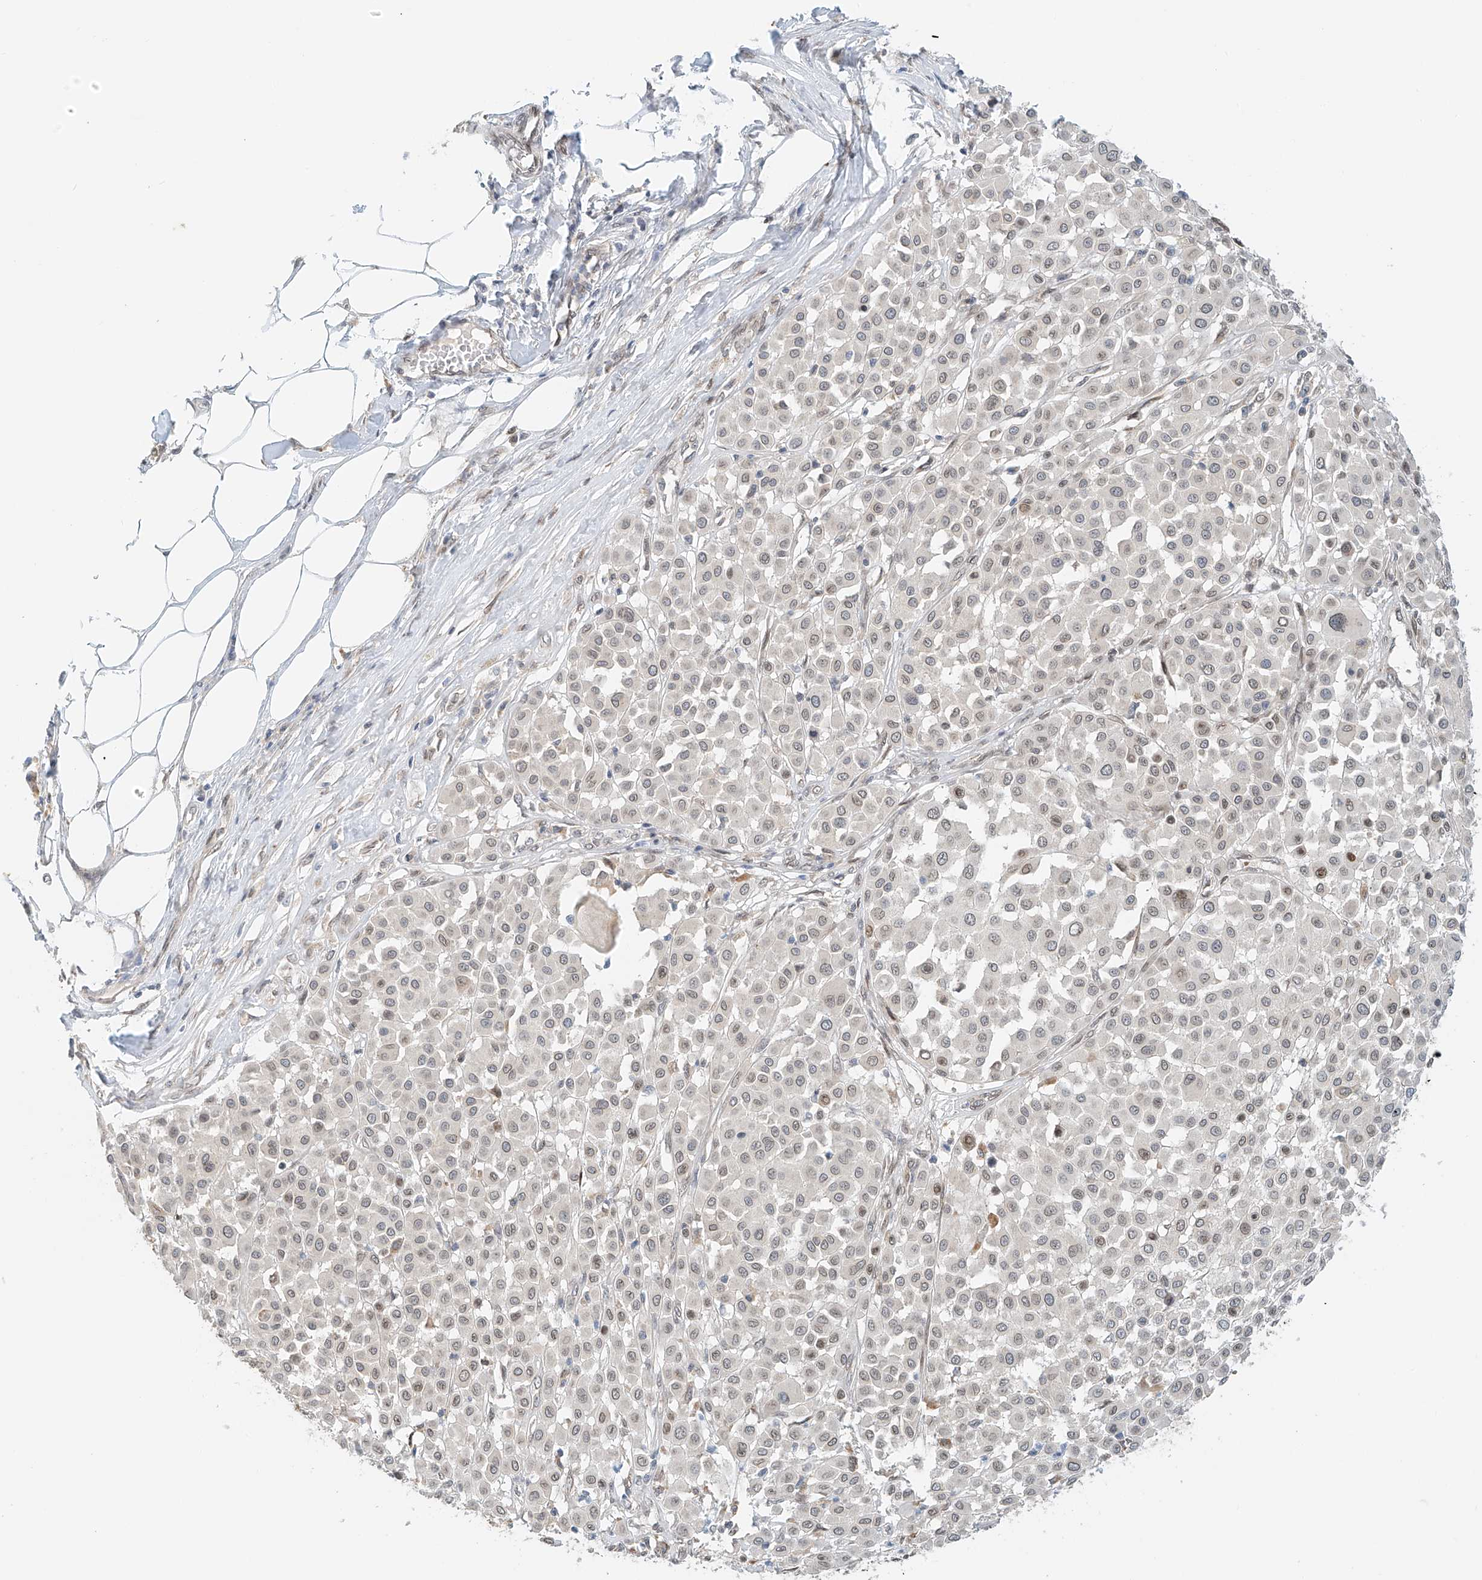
{"staining": {"intensity": "weak", "quantity": "<25%", "location": "nuclear"}, "tissue": "melanoma", "cell_type": "Tumor cells", "image_type": "cancer", "snomed": [{"axis": "morphology", "description": "Malignant melanoma, Metastatic site"}, {"axis": "topography", "description": "Soft tissue"}], "caption": "A photomicrograph of human malignant melanoma (metastatic site) is negative for staining in tumor cells.", "gene": "STARD9", "patient": {"sex": "male", "age": 41}}